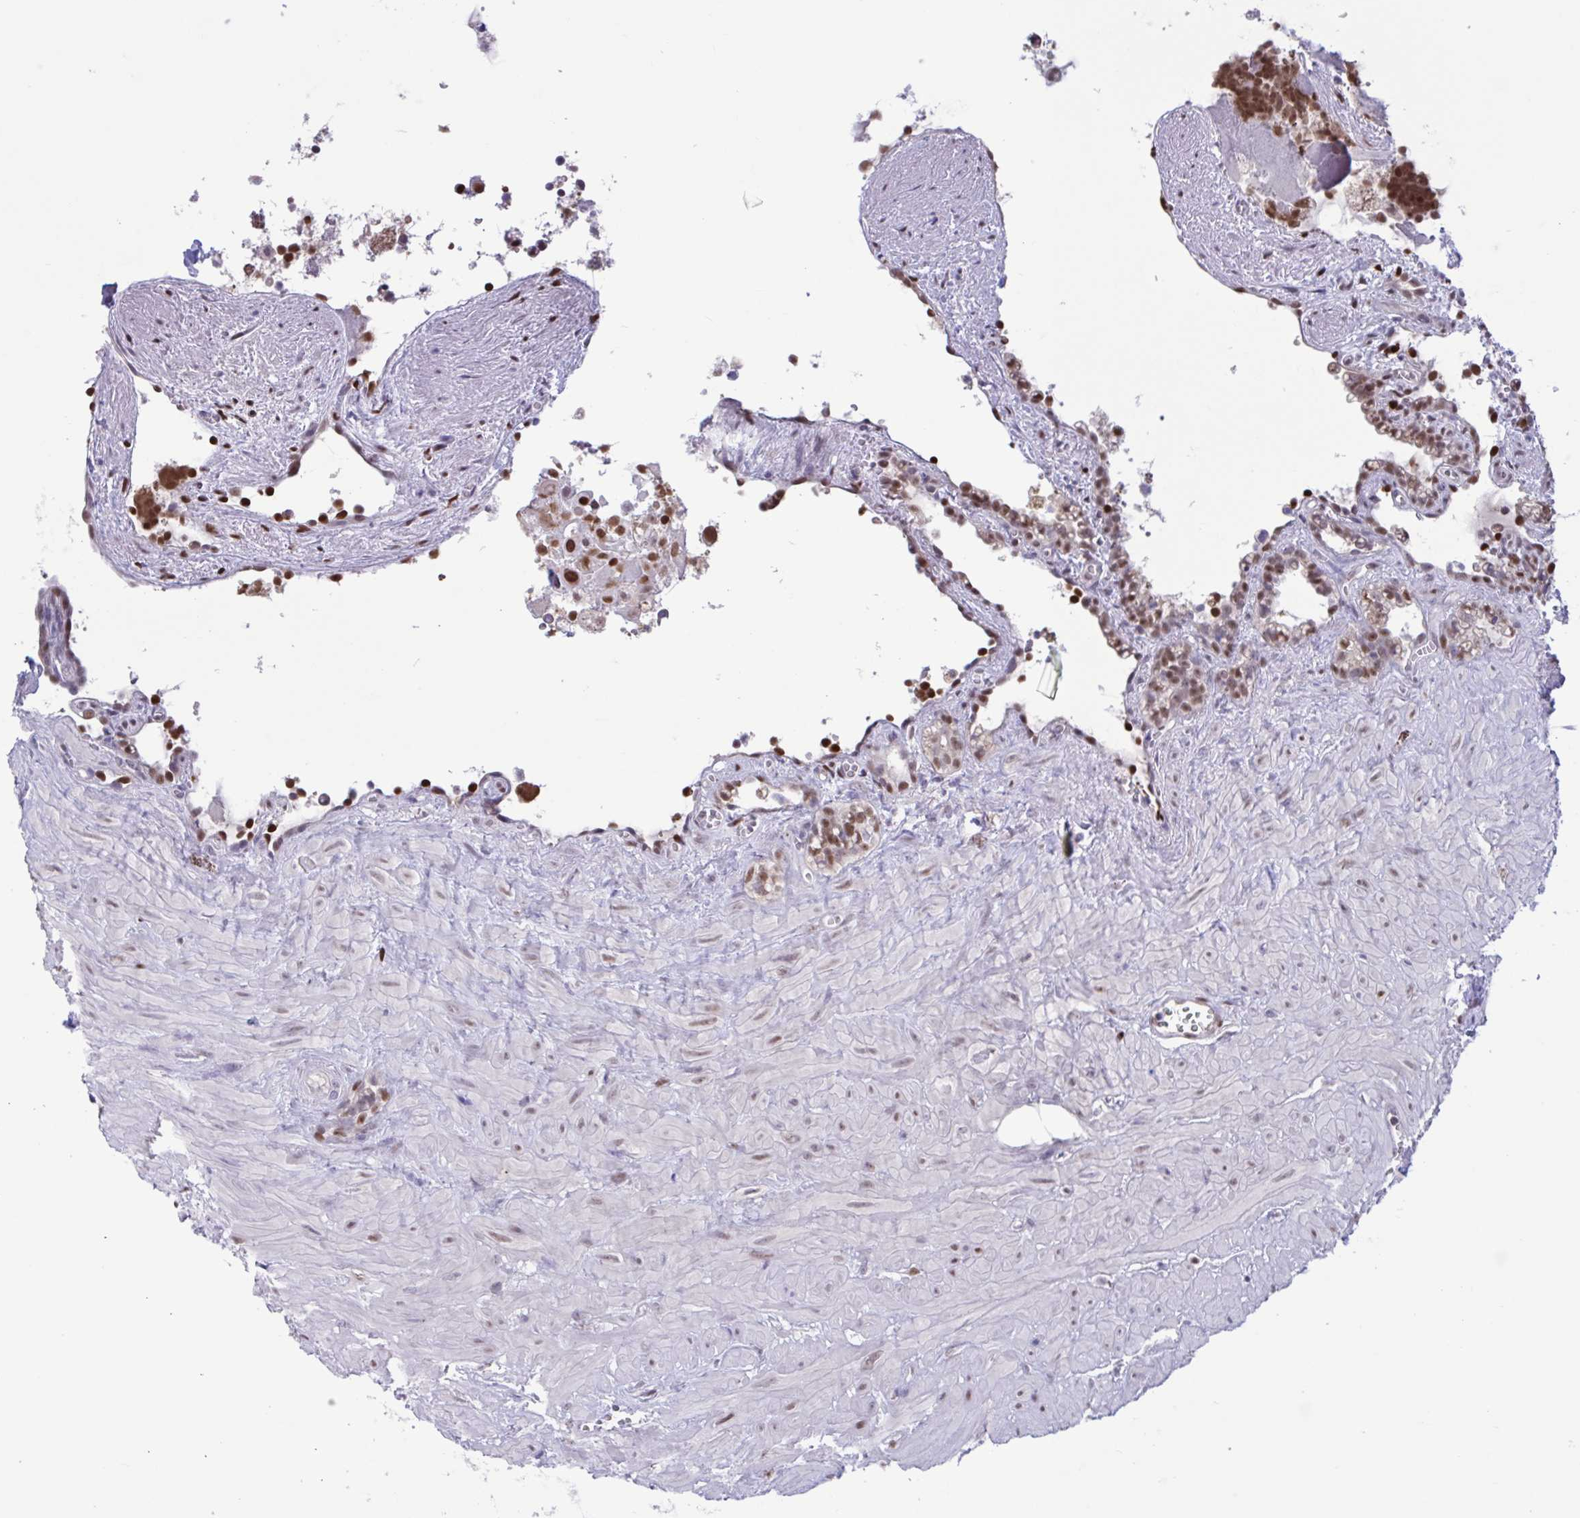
{"staining": {"intensity": "moderate", "quantity": "25%-75%", "location": "nuclear"}, "tissue": "seminal vesicle", "cell_type": "Glandular cells", "image_type": "normal", "snomed": [{"axis": "morphology", "description": "Normal tissue, NOS"}, {"axis": "topography", "description": "Seminal veicle"}], "caption": "High-magnification brightfield microscopy of unremarkable seminal vesicle stained with DAB (3,3'-diaminobenzidine) (brown) and counterstained with hematoxylin (blue). glandular cells exhibit moderate nuclear positivity is identified in approximately25%-75% of cells. The protein is shown in brown color, while the nuclei are stained blue.", "gene": "RBL1", "patient": {"sex": "male", "age": 76}}